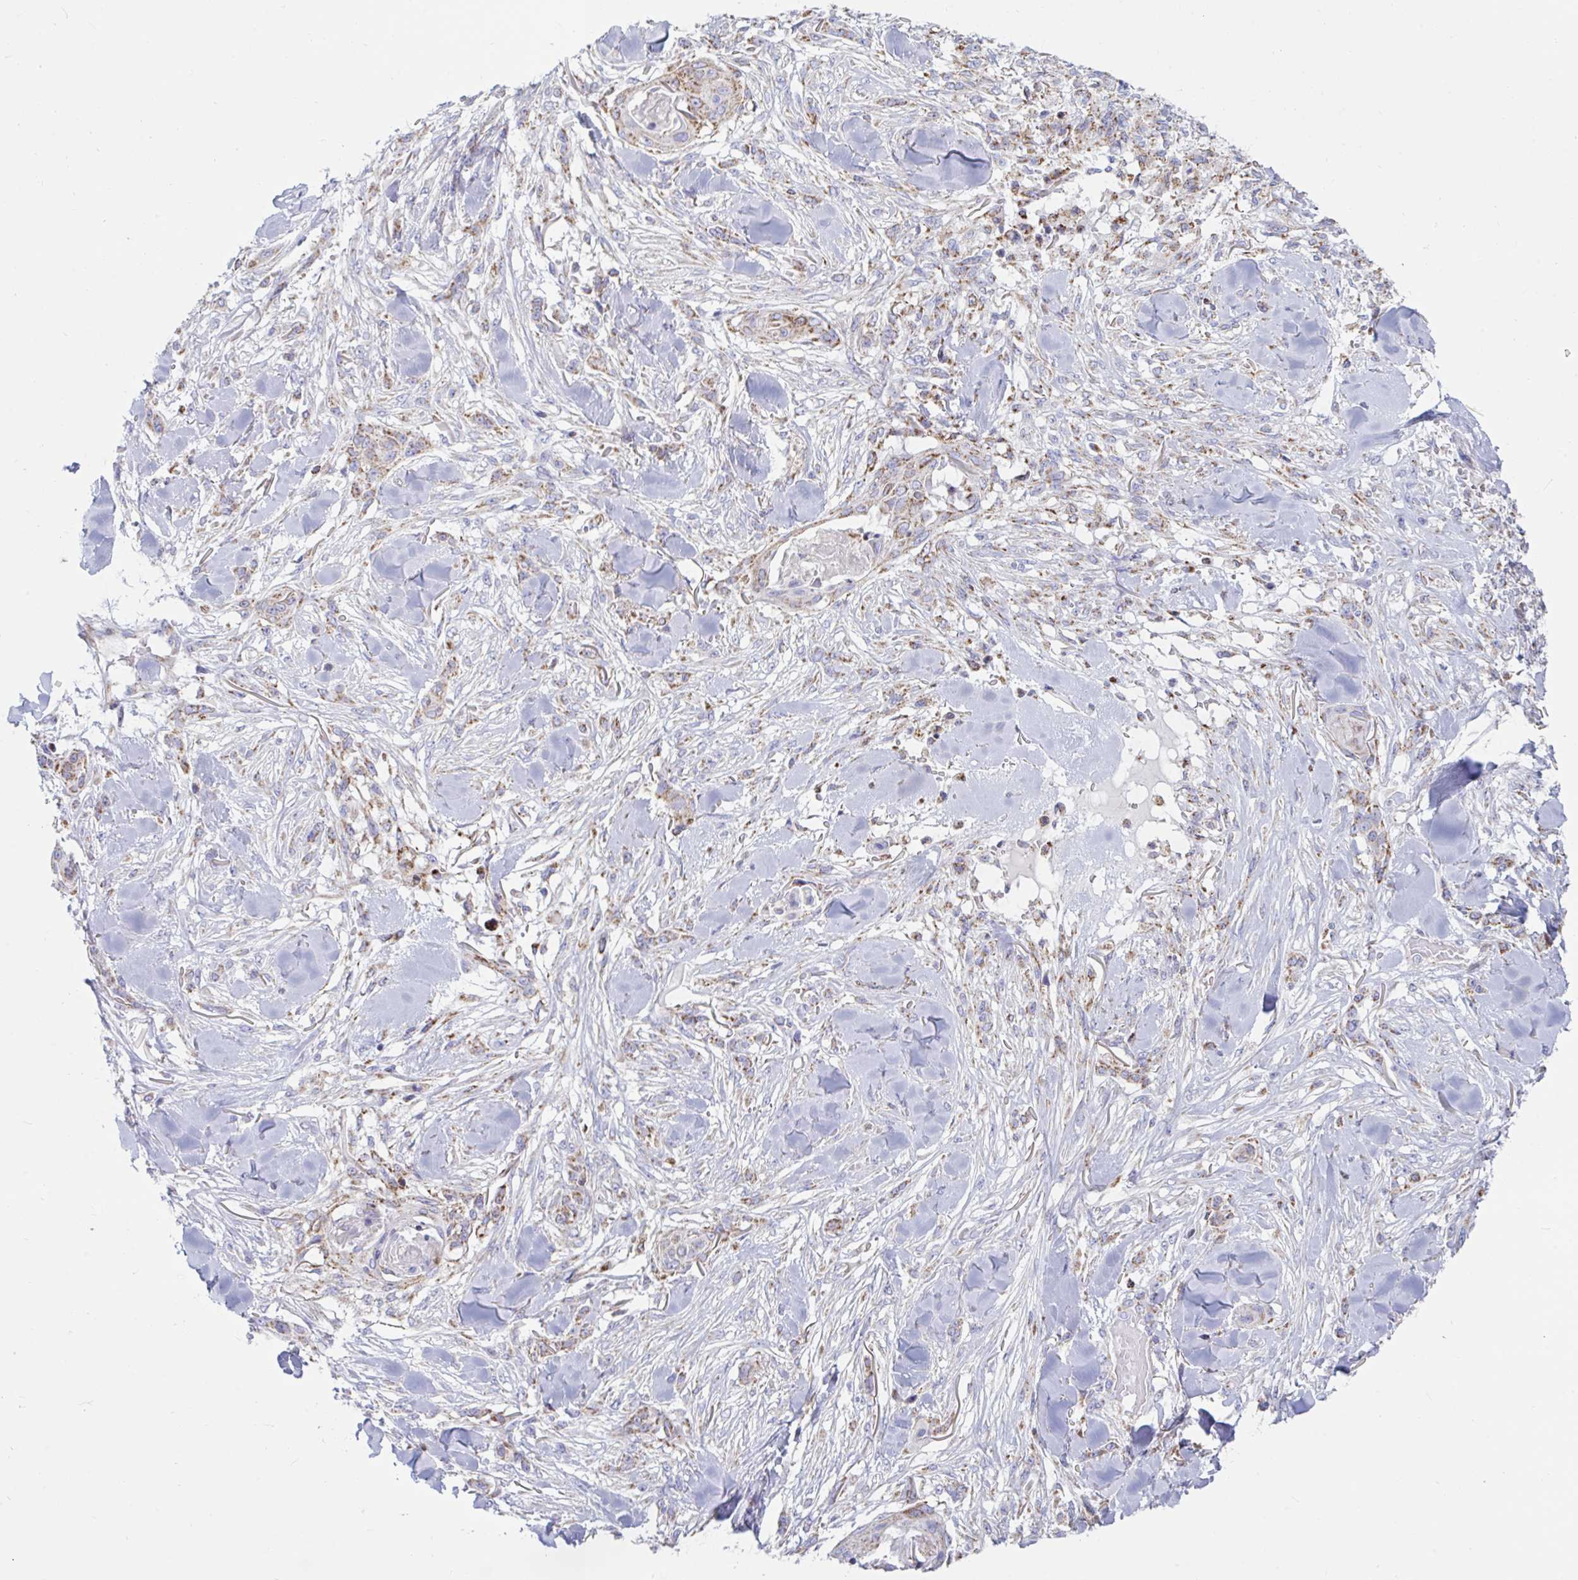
{"staining": {"intensity": "weak", "quantity": "<25%", "location": "cytoplasmic/membranous"}, "tissue": "skin cancer", "cell_type": "Tumor cells", "image_type": "cancer", "snomed": [{"axis": "morphology", "description": "Squamous cell carcinoma, NOS"}, {"axis": "topography", "description": "Skin"}], "caption": "This is an immunohistochemistry (IHC) histopathology image of squamous cell carcinoma (skin). There is no staining in tumor cells.", "gene": "HSPE1", "patient": {"sex": "female", "age": 59}}